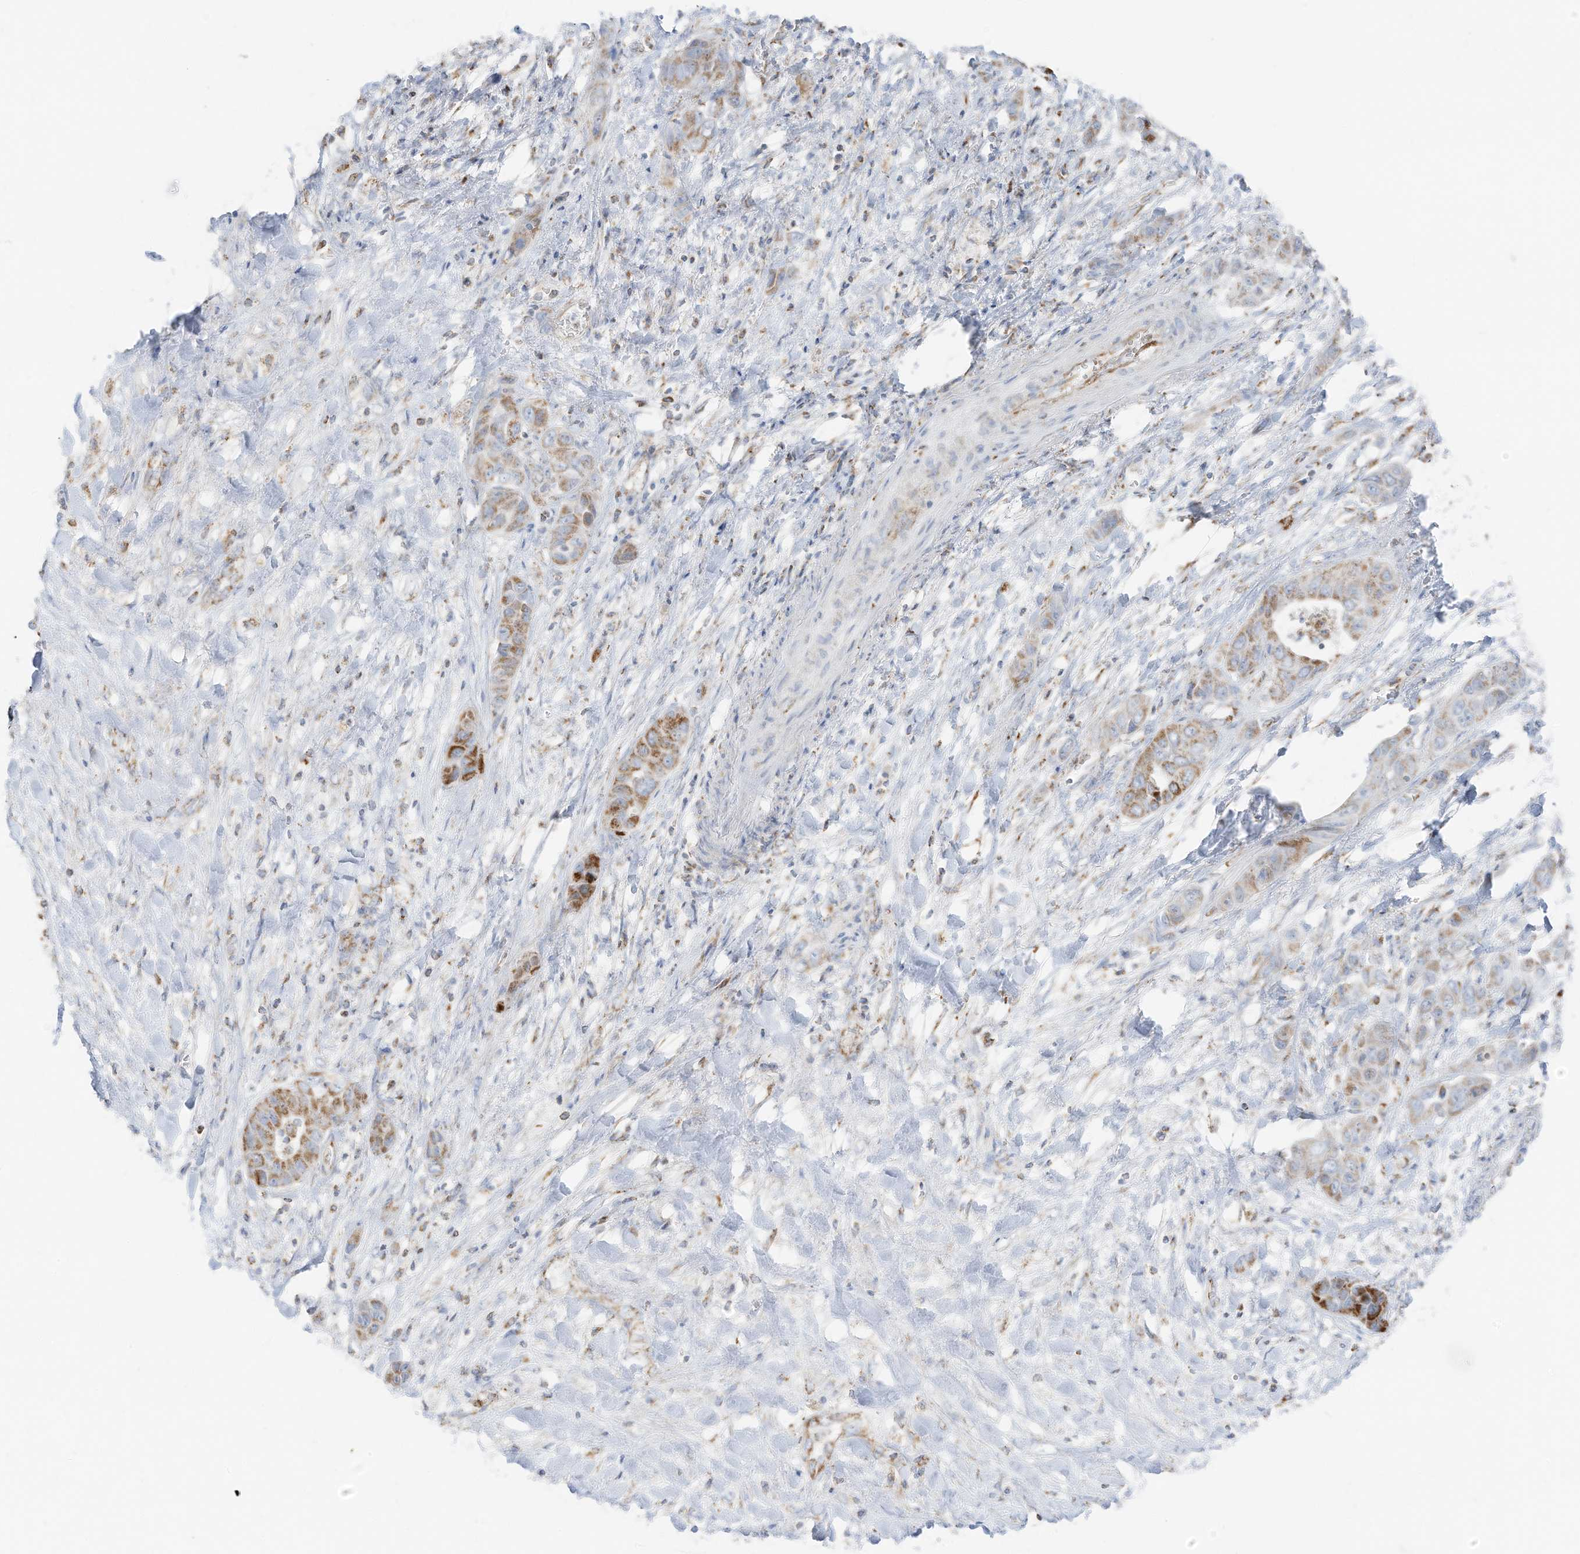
{"staining": {"intensity": "moderate", "quantity": ">75%", "location": "cytoplasmic/membranous"}, "tissue": "liver cancer", "cell_type": "Tumor cells", "image_type": "cancer", "snomed": [{"axis": "morphology", "description": "Cholangiocarcinoma"}, {"axis": "topography", "description": "Liver"}], "caption": "Tumor cells reveal medium levels of moderate cytoplasmic/membranous expression in about >75% of cells in liver cholangiocarcinoma.", "gene": "ETHE1", "patient": {"sex": "female", "age": 52}}